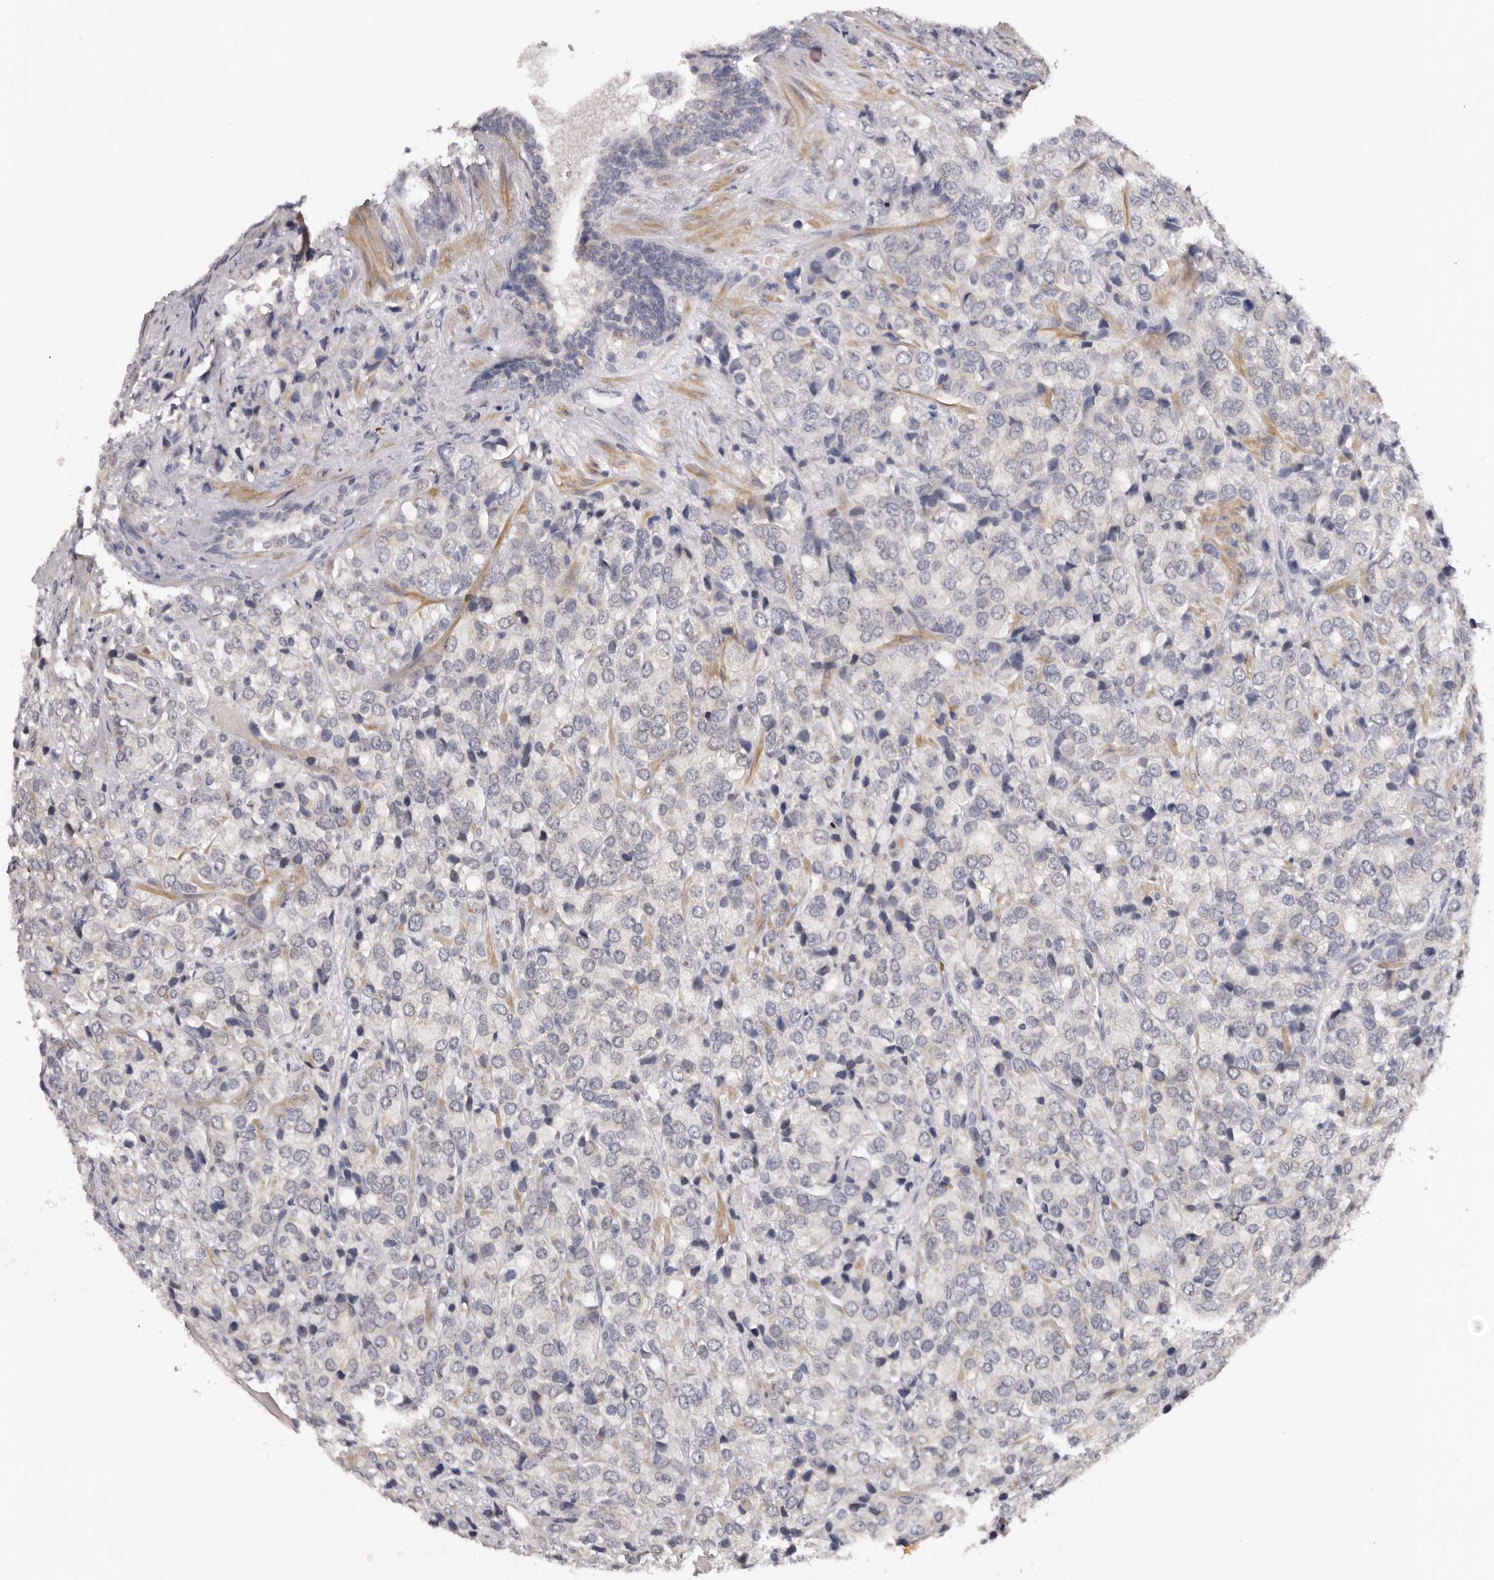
{"staining": {"intensity": "negative", "quantity": "none", "location": "none"}, "tissue": "prostate cancer", "cell_type": "Tumor cells", "image_type": "cancer", "snomed": [{"axis": "morphology", "description": "Adenocarcinoma, Medium grade"}, {"axis": "topography", "description": "Prostate"}], "caption": "Micrograph shows no significant protein expression in tumor cells of medium-grade adenocarcinoma (prostate).", "gene": "TNR", "patient": {"sex": "male", "age": 70}}